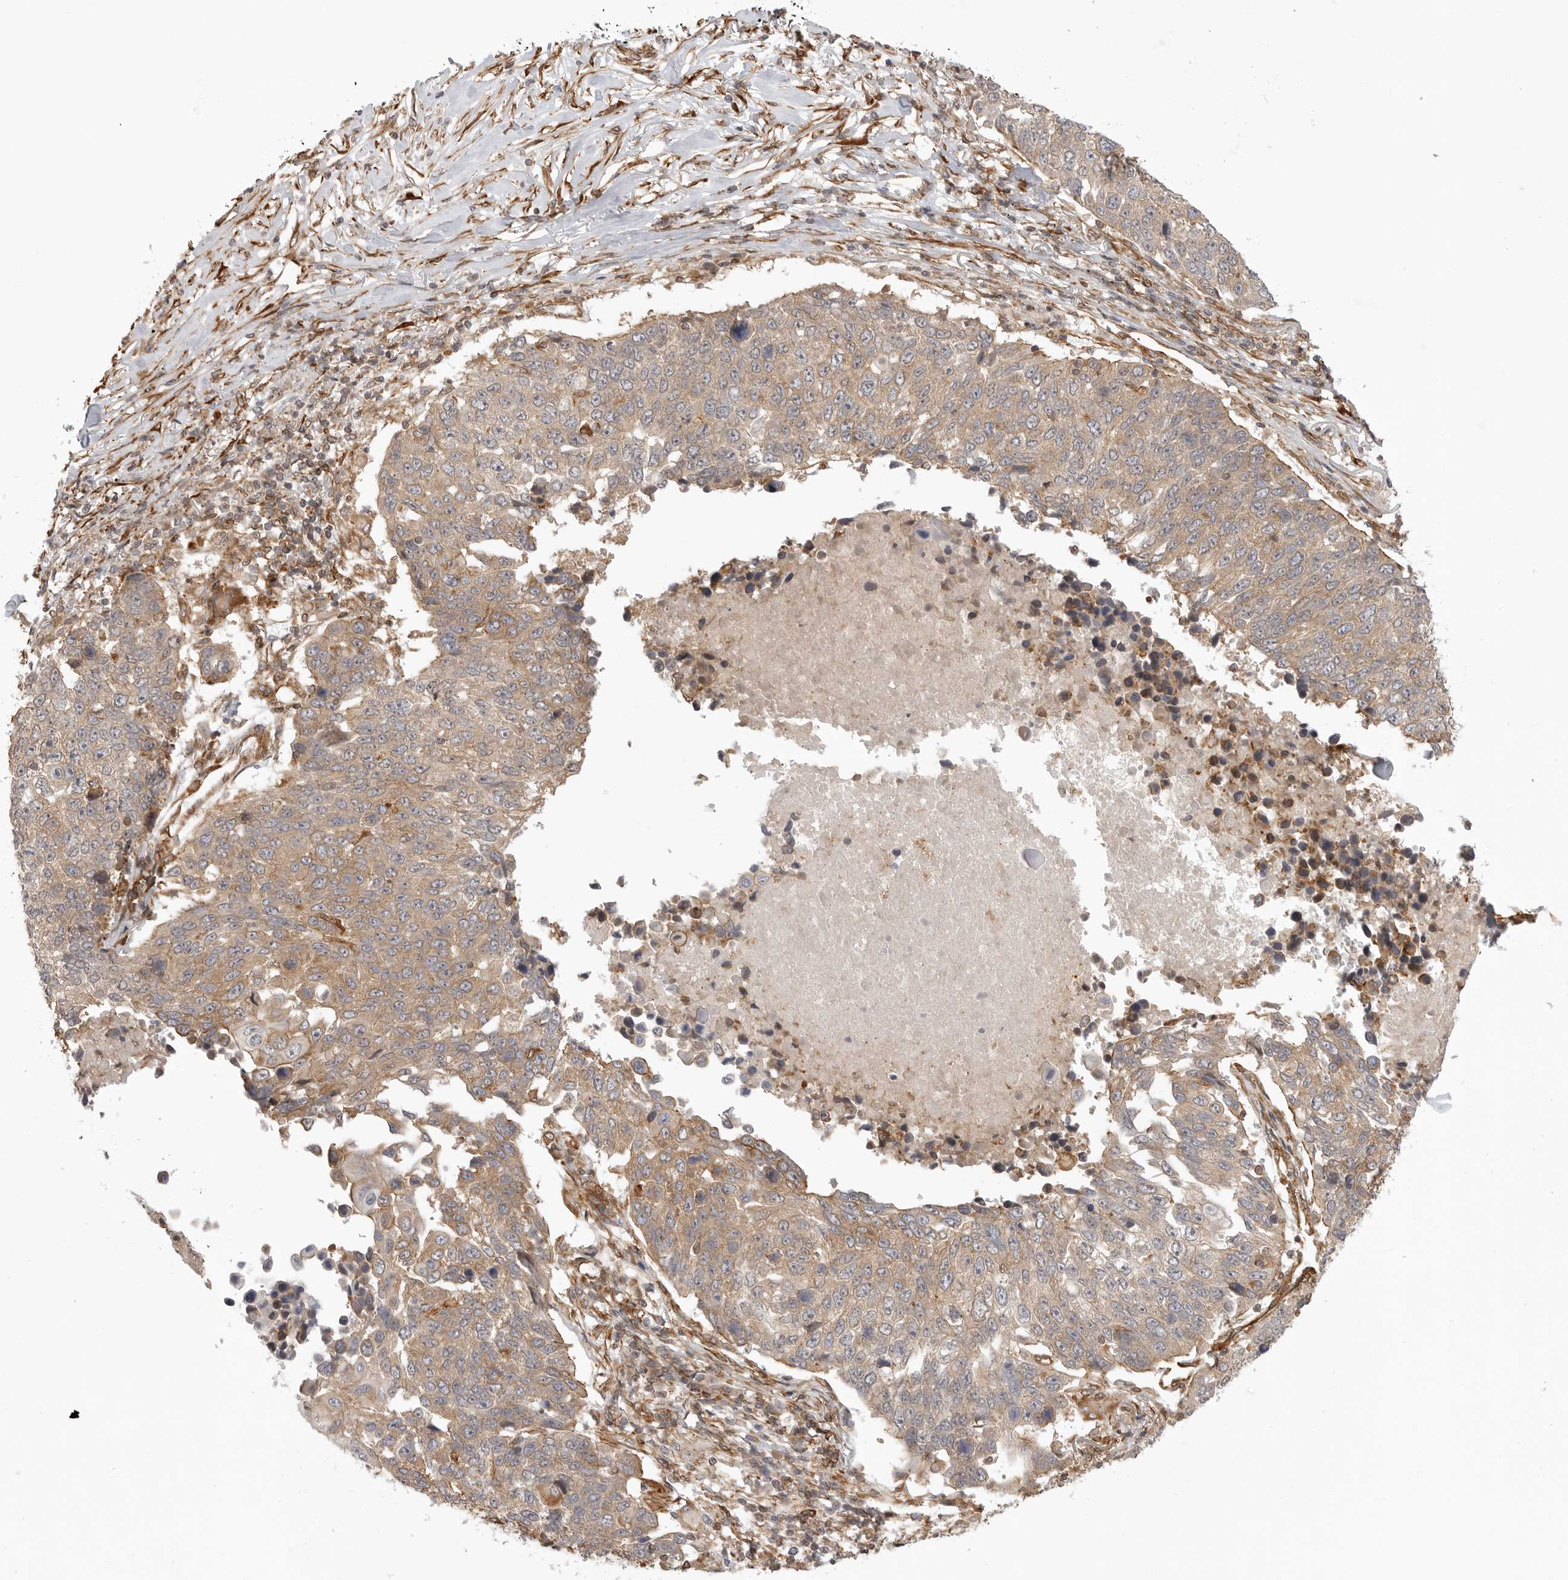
{"staining": {"intensity": "weak", "quantity": "25%-75%", "location": "cytoplasmic/membranous"}, "tissue": "lung cancer", "cell_type": "Tumor cells", "image_type": "cancer", "snomed": [{"axis": "morphology", "description": "Squamous cell carcinoma, NOS"}, {"axis": "topography", "description": "Lung"}], "caption": "Immunohistochemistry (IHC) of lung squamous cell carcinoma exhibits low levels of weak cytoplasmic/membranous staining in approximately 25%-75% of tumor cells.", "gene": "ATOH7", "patient": {"sex": "male", "age": 66}}